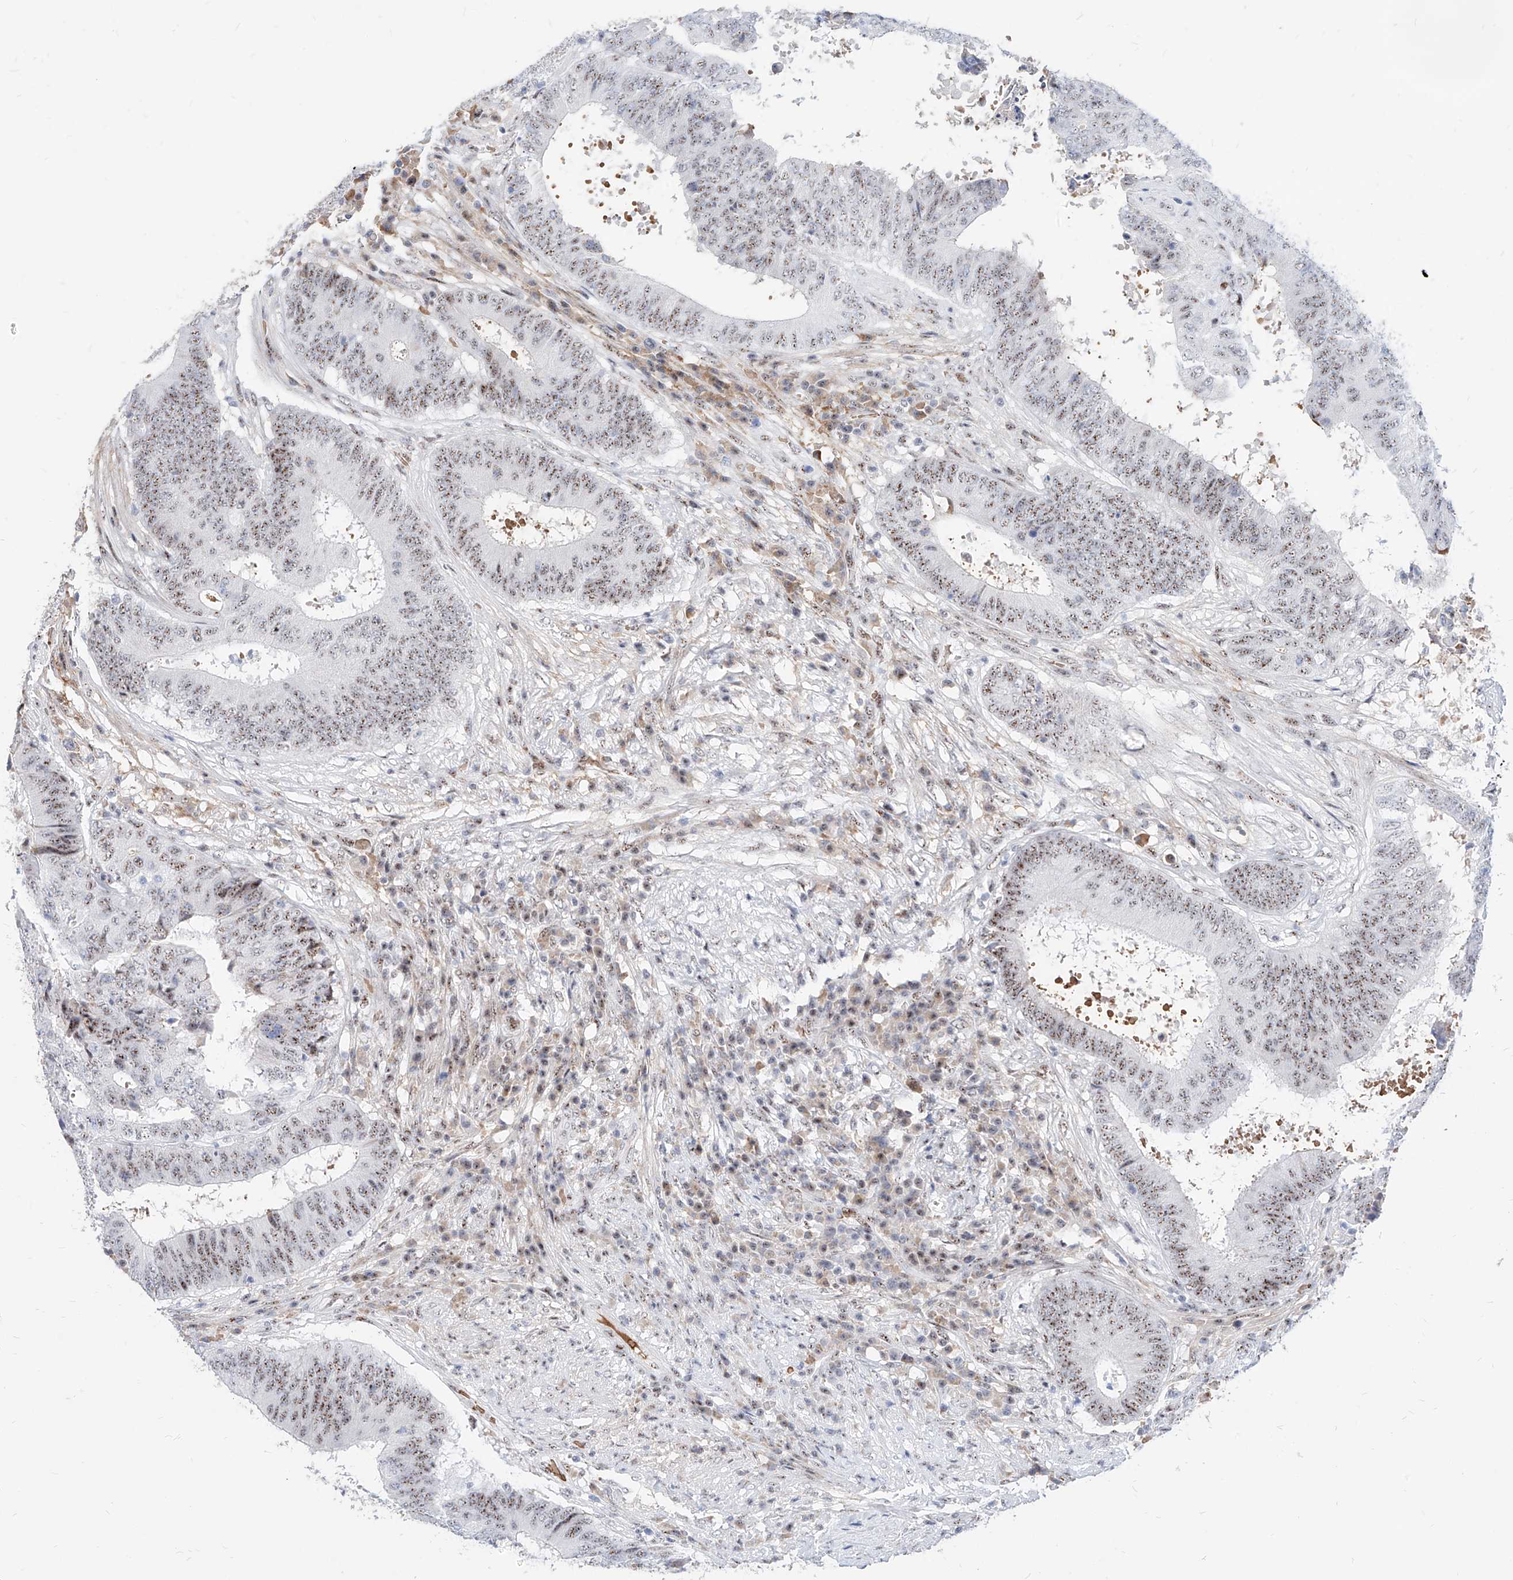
{"staining": {"intensity": "moderate", "quantity": ">75%", "location": "nuclear"}, "tissue": "colorectal cancer", "cell_type": "Tumor cells", "image_type": "cancer", "snomed": [{"axis": "morphology", "description": "Adenocarcinoma, NOS"}, {"axis": "topography", "description": "Rectum"}], "caption": "Human adenocarcinoma (colorectal) stained with a protein marker displays moderate staining in tumor cells.", "gene": "ZFP42", "patient": {"sex": "male", "age": 72}}